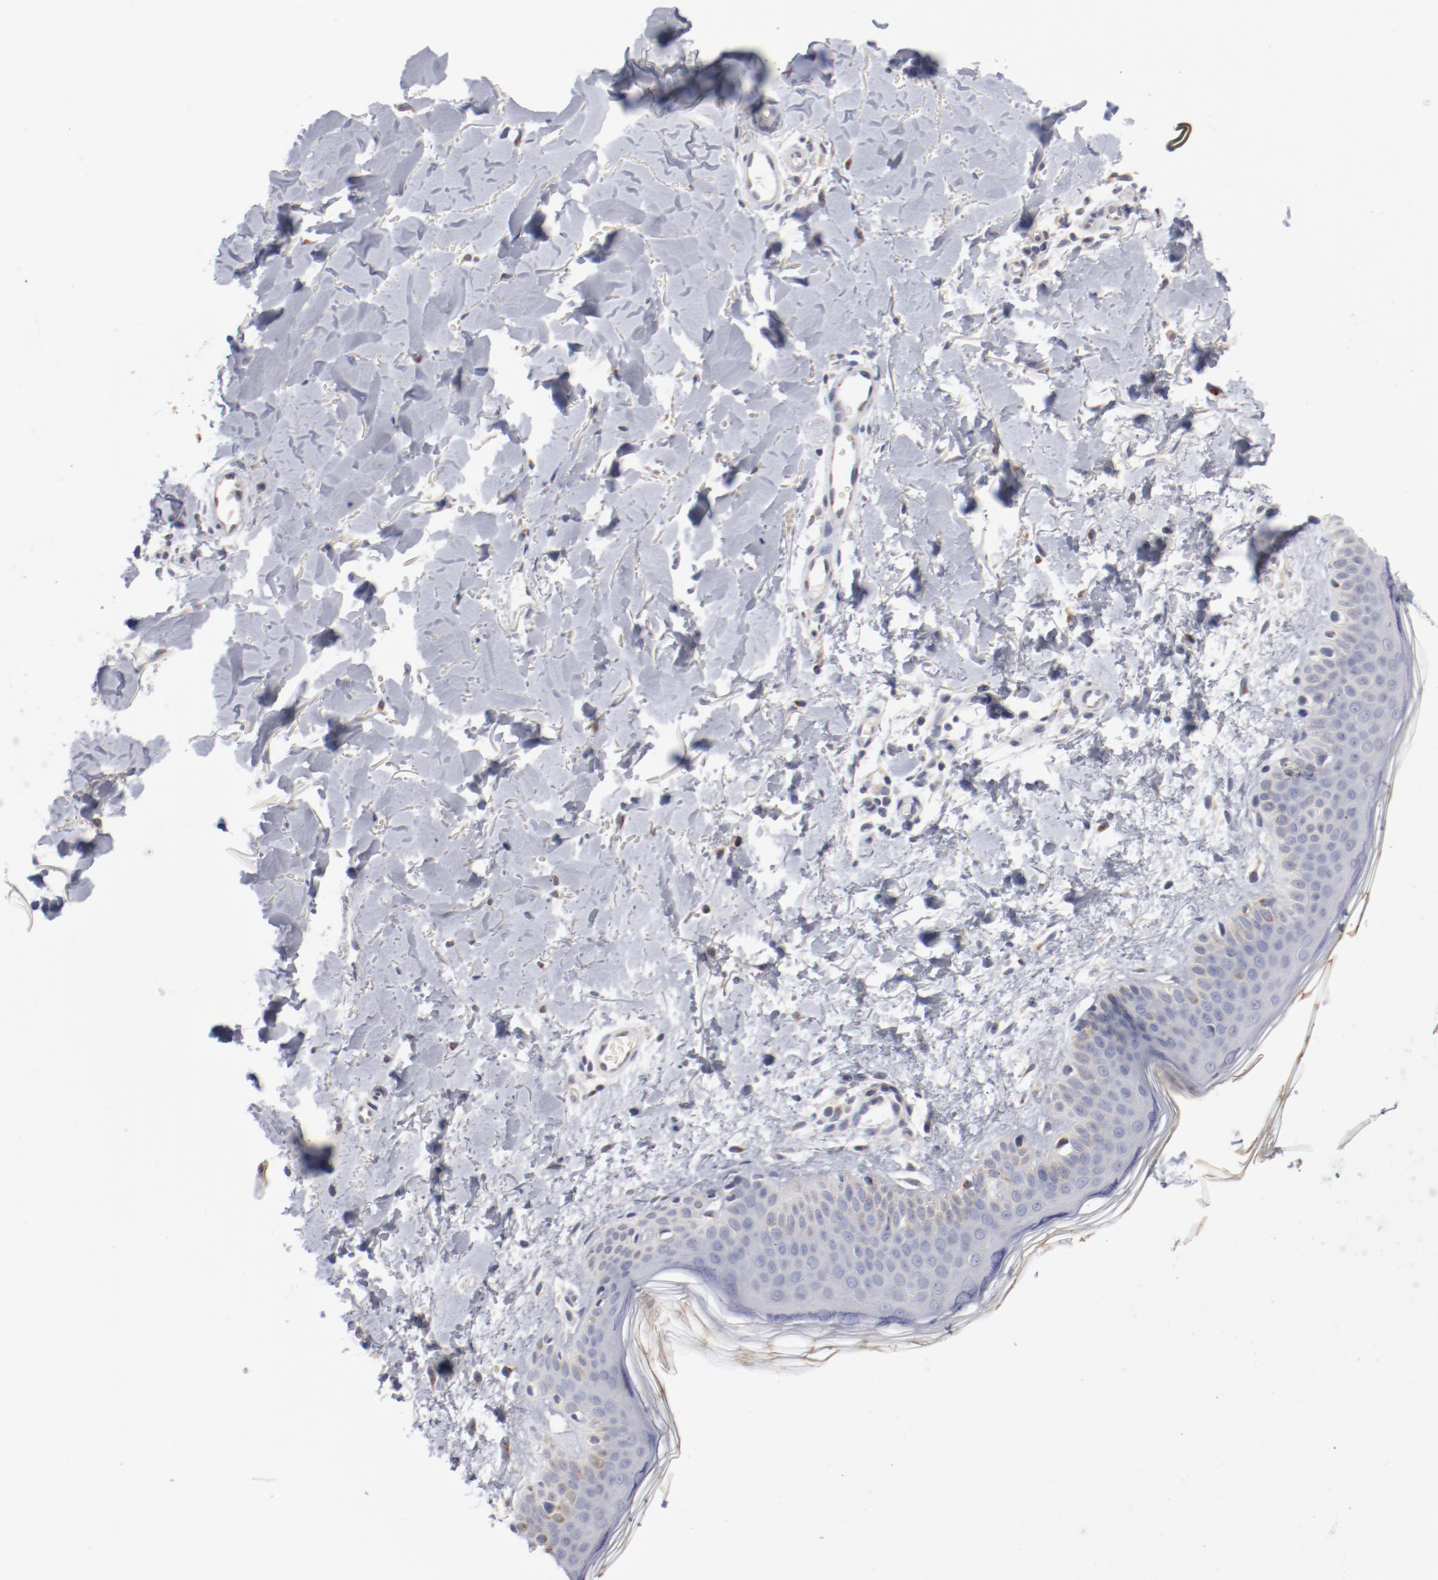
{"staining": {"intensity": "negative", "quantity": "none", "location": "none"}, "tissue": "skin", "cell_type": "Fibroblasts", "image_type": "normal", "snomed": [{"axis": "morphology", "description": "Normal tissue, NOS"}, {"axis": "topography", "description": "Skin"}], "caption": "Immunohistochemistry (IHC) photomicrograph of benign skin: human skin stained with DAB (3,3'-diaminobenzidine) demonstrates no significant protein expression in fibroblasts.", "gene": "AK7", "patient": {"sex": "female", "age": 56}}